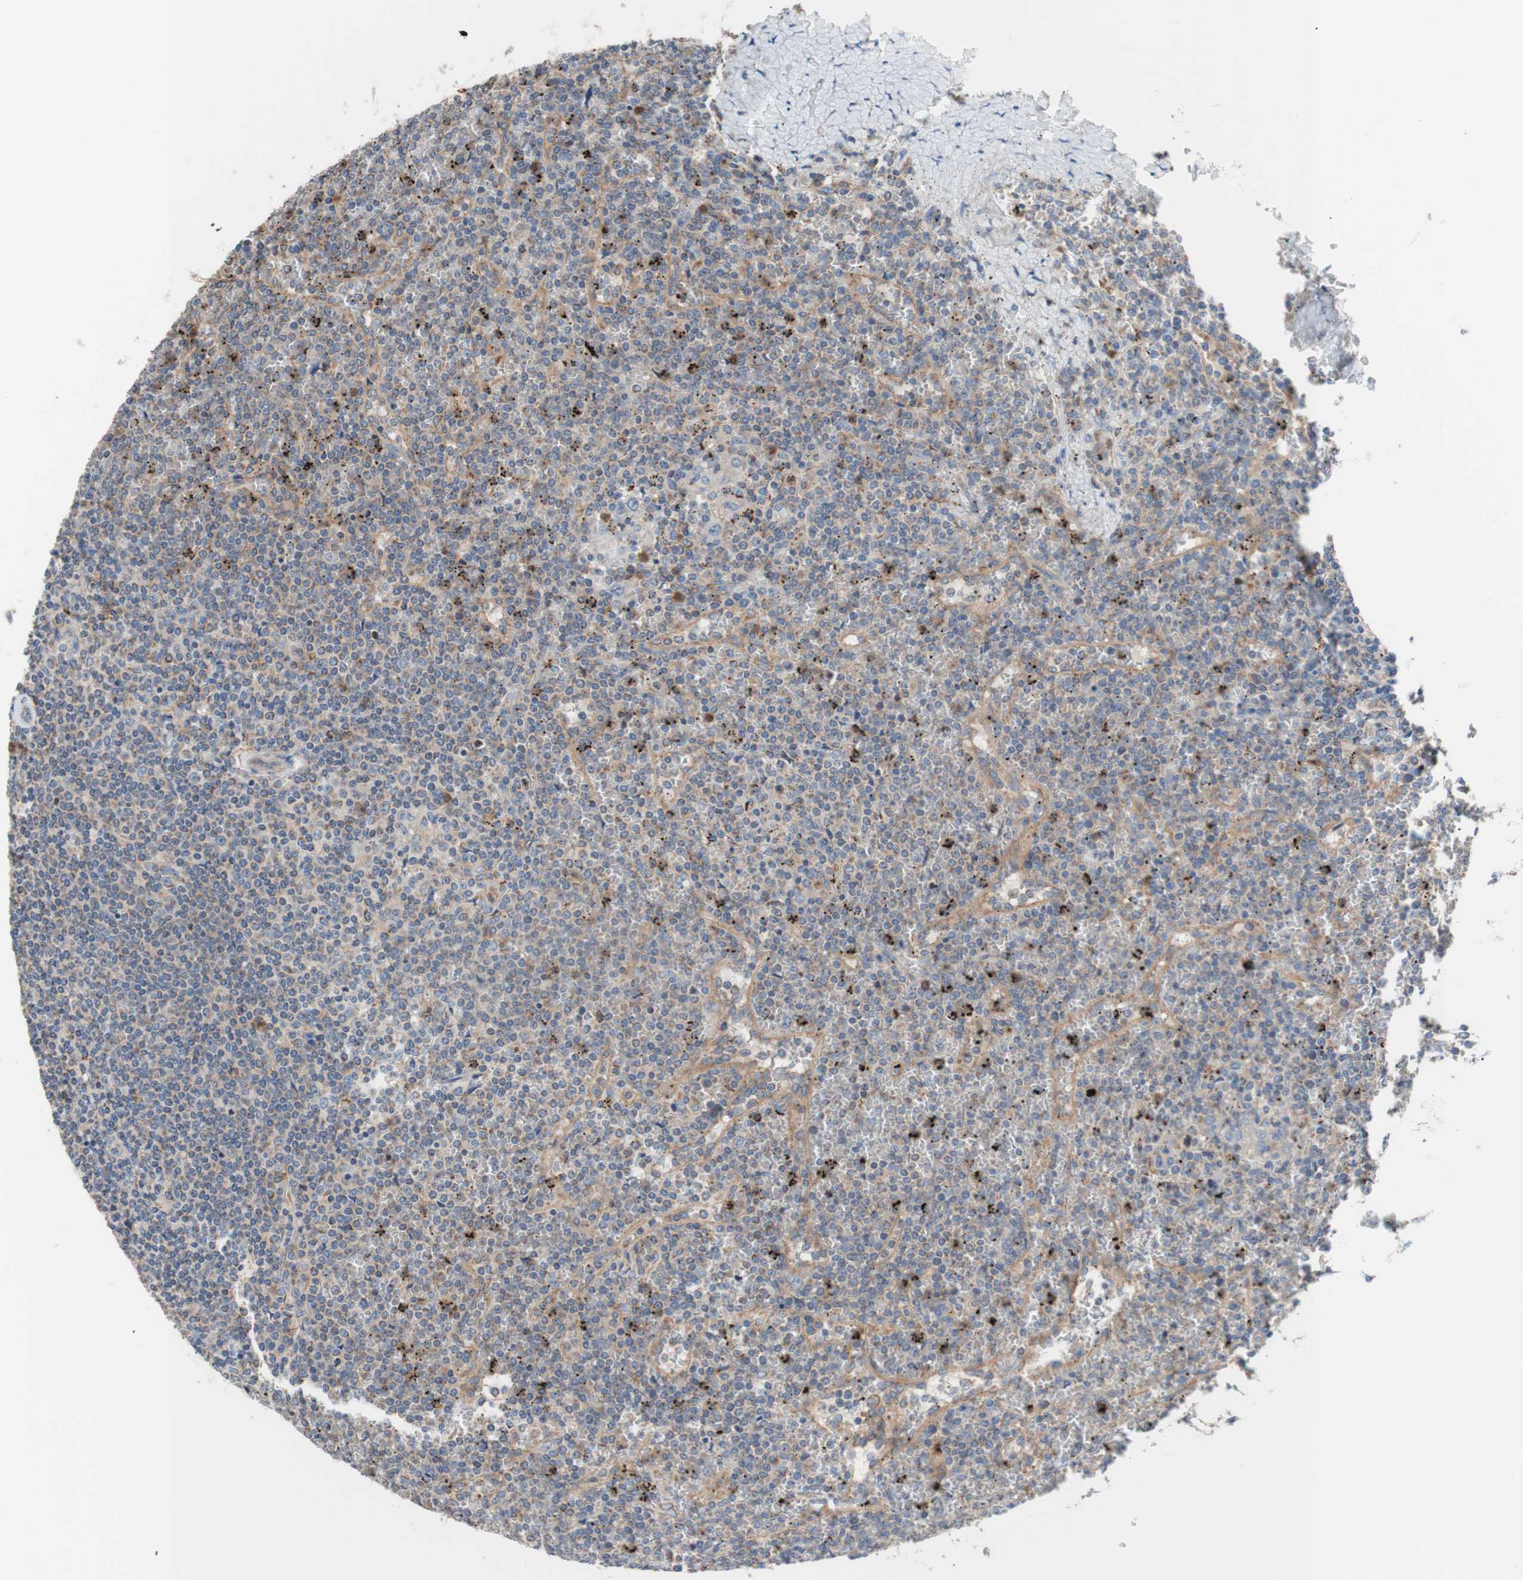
{"staining": {"intensity": "negative", "quantity": "none", "location": "none"}, "tissue": "lymphoma", "cell_type": "Tumor cells", "image_type": "cancer", "snomed": [{"axis": "morphology", "description": "Malignant lymphoma, non-Hodgkin's type, Low grade"}, {"axis": "topography", "description": "Spleen"}], "caption": "High power microscopy image of an immunohistochemistry (IHC) micrograph of lymphoma, revealing no significant staining in tumor cells.", "gene": "FMR1", "patient": {"sex": "female", "age": 19}}